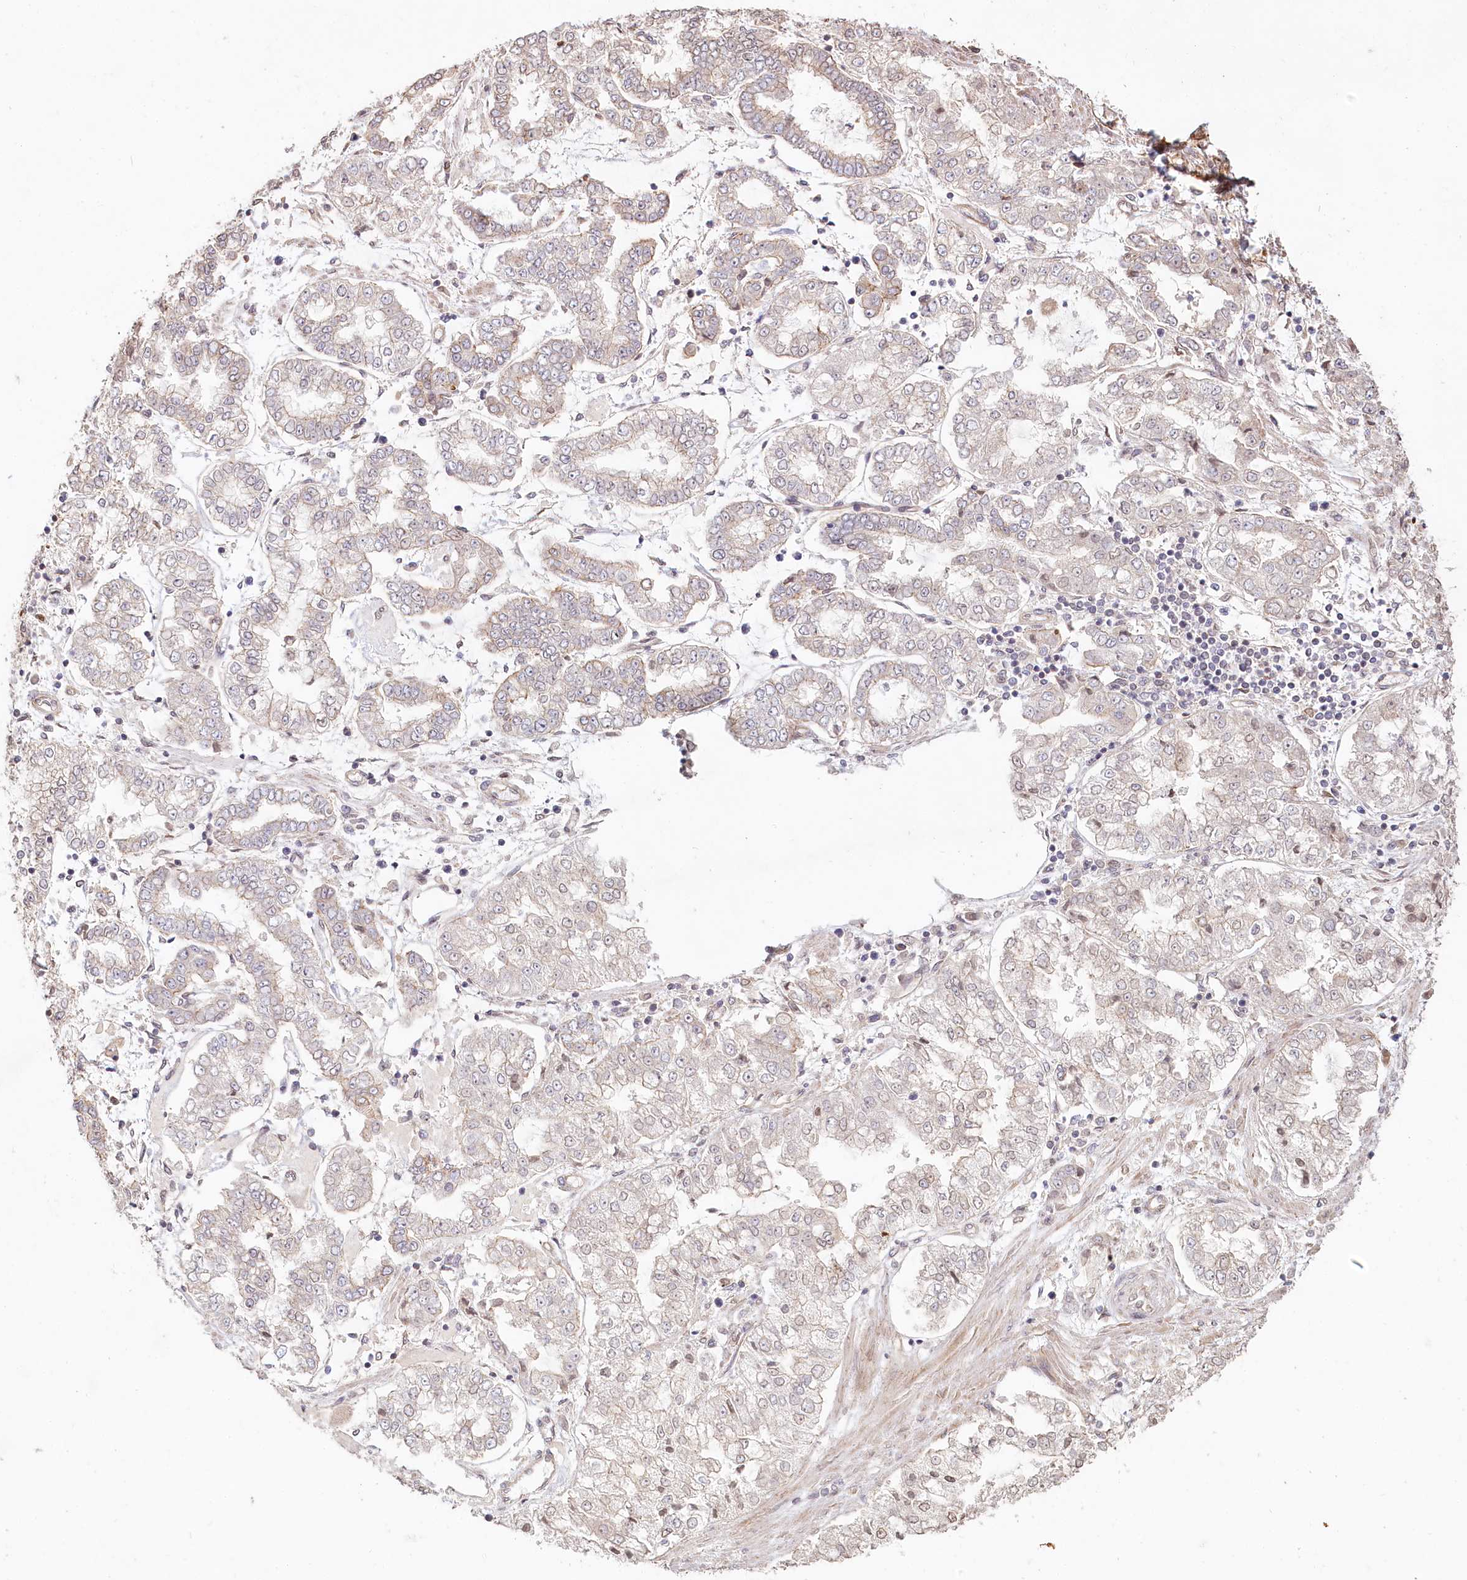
{"staining": {"intensity": "negative", "quantity": "none", "location": "none"}, "tissue": "stomach cancer", "cell_type": "Tumor cells", "image_type": "cancer", "snomed": [{"axis": "morphology", "description": "Adenocarcinoma, NOS"}, {"axis": "topography", "description": "Stomach"}], "caption": "Immunohistochemistry (IHC) photomicrograph of human stomach adenocarcinoma stained for a protein (brown), which displays no expression in tumor cells.", "gene": "TCHP", "patient": {"sex": "male", "age": 76}}